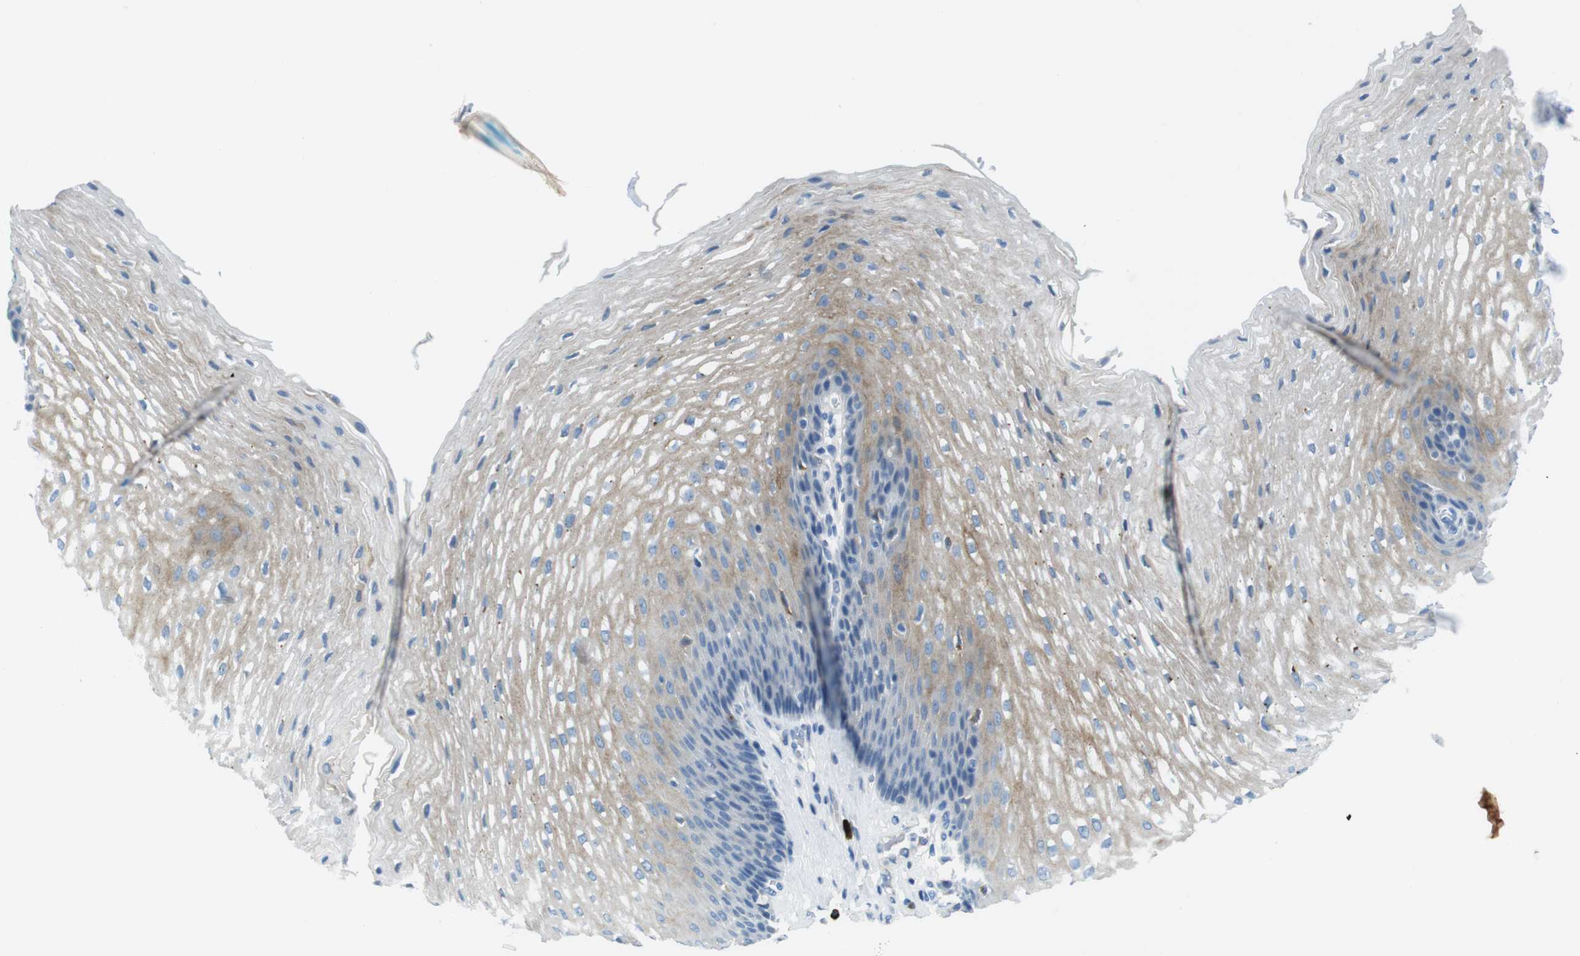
{"staining": {"intensity": "moderate", "quantity": ">75%", "location": "cytoplasmic/membranous"}, "tissue": "esophagus", "cell_type": "Squamous epithelial cells", "image_type": "normal", "snomed": [{"axis": "morphology", "description": "Normal tissue, NOS"}, {"axis": "topography", "description": "Esophagus"}], "caption": "Protein staining of unremarkable esophagus reveals moderate cytoplasmic/membranous positivity in approximately >75% of squamous epithelial cells. (IHC, brightfield microscopy, high magnification).", "gene": "SLC35A3", "patient": {"sex": "male", "age": 48}}